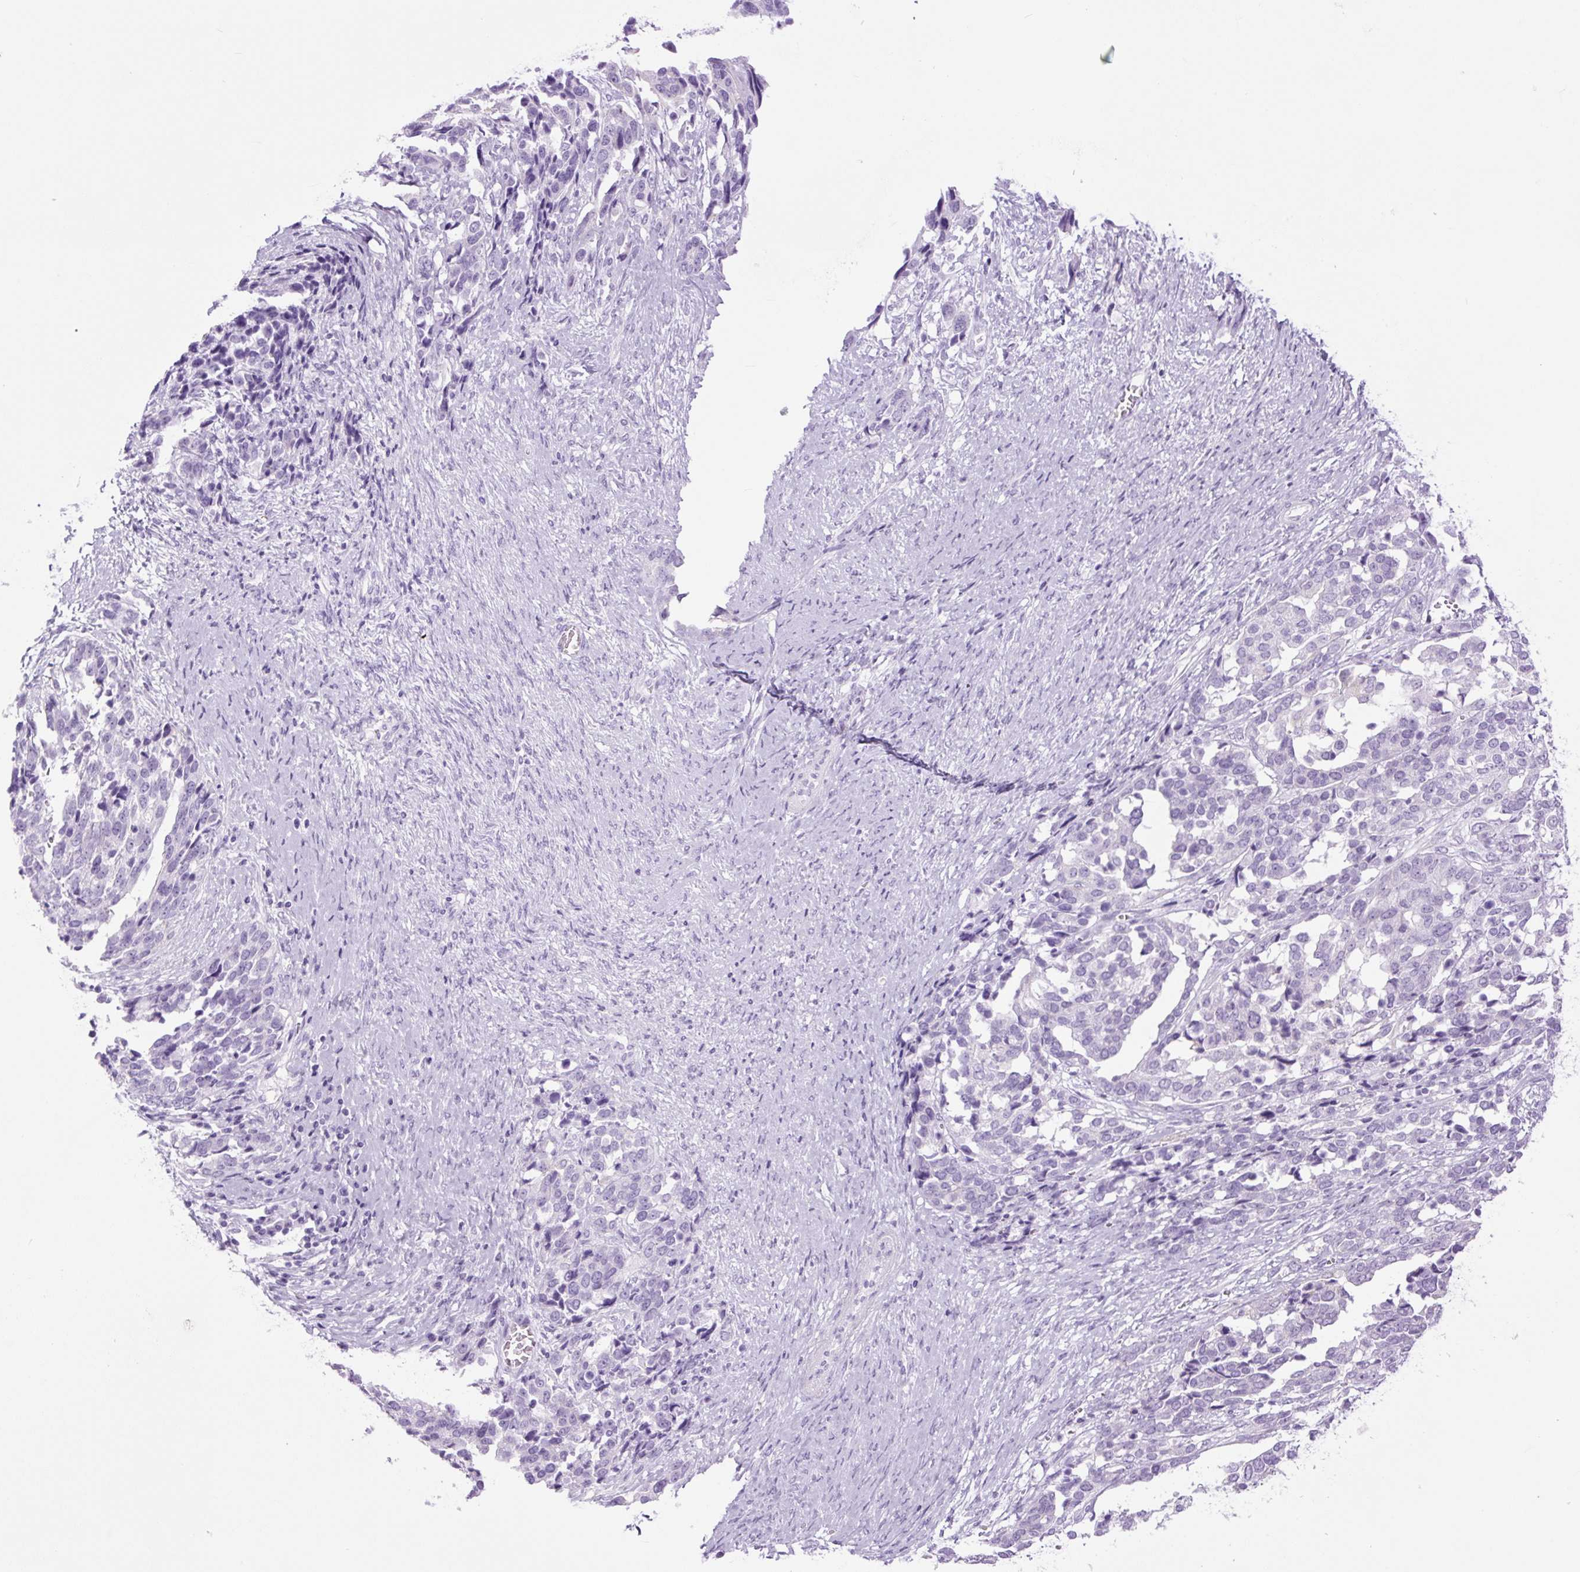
{"staining": {"intensity": "negative", "quantity": "none", "location": "none"}, "tissue": "ovarian cancer", "cell_type": "Tumor cells", "image_type": "cancer", "snomed": [{"axis": "morphology", "description": "Cystadenocarcinoma, serous, NOS"}, {"axis": "topography", "description": "Ovary"}], "caption": "This is an immunohistochemistry histopathology image of ovarian serous cystadenocarcinoma. There is no positivity in tumor cells.", "gene": "TFF2", "patient": {"sex": "female", "age": 44}}